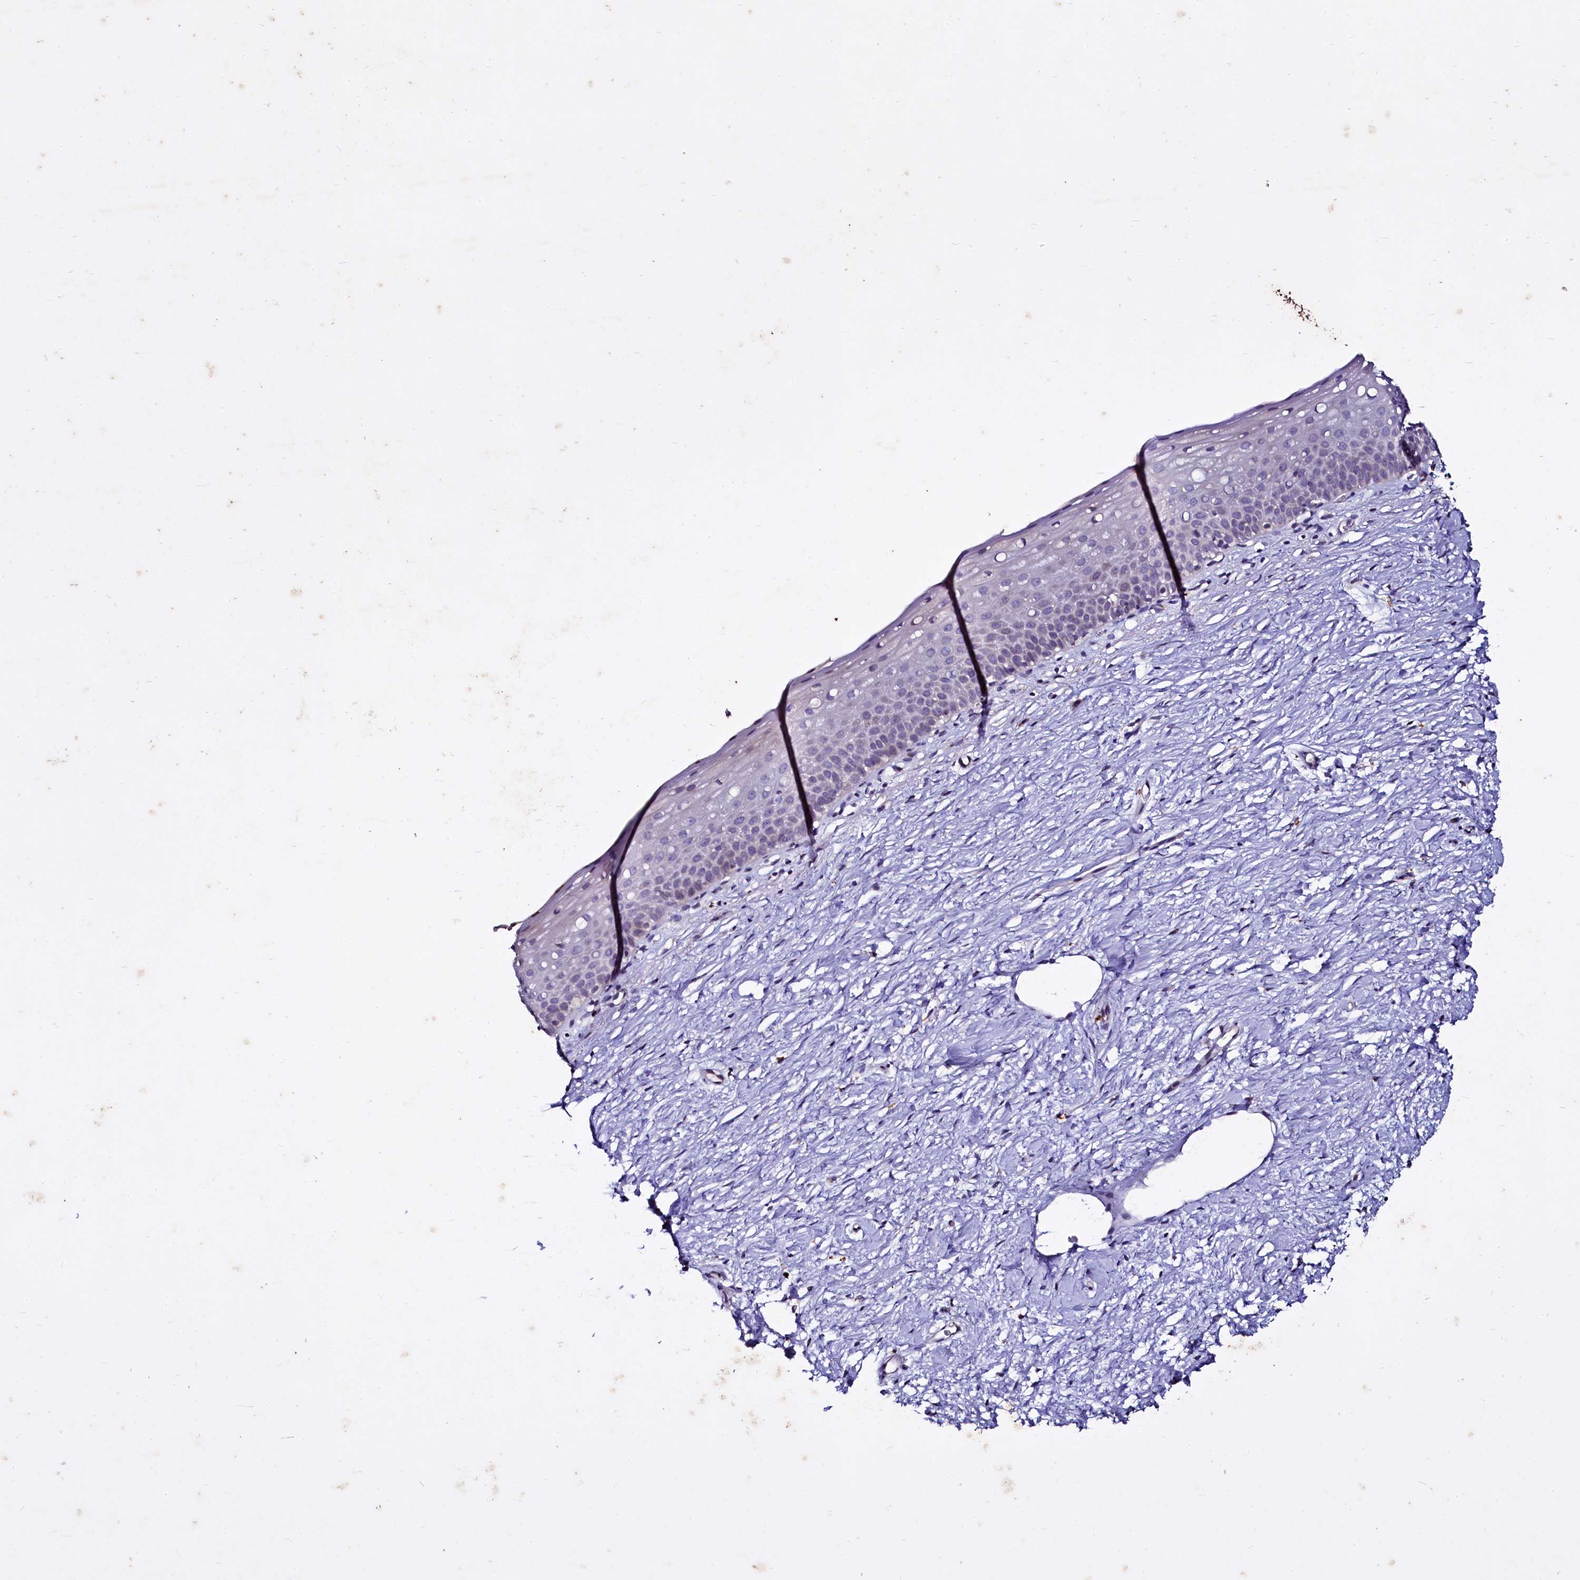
{"staining": {"intensity": "weak", "quantity": "<25%", "location": "cytoplasmic/membranous"}, "tissue": "cervix", "cell_type": "Glandular cells", "image_type": "normal", "snomed": [{"axis": "morphology", "description": "Normal tissue, NOS"}, {"axis": "topography", "description": "Cervix"}], "caption": "The IHC image has no significant expression in glandular cells of cervix.", "gene": "SELENOT", "patient": {"sex": "female", "age": 57}}